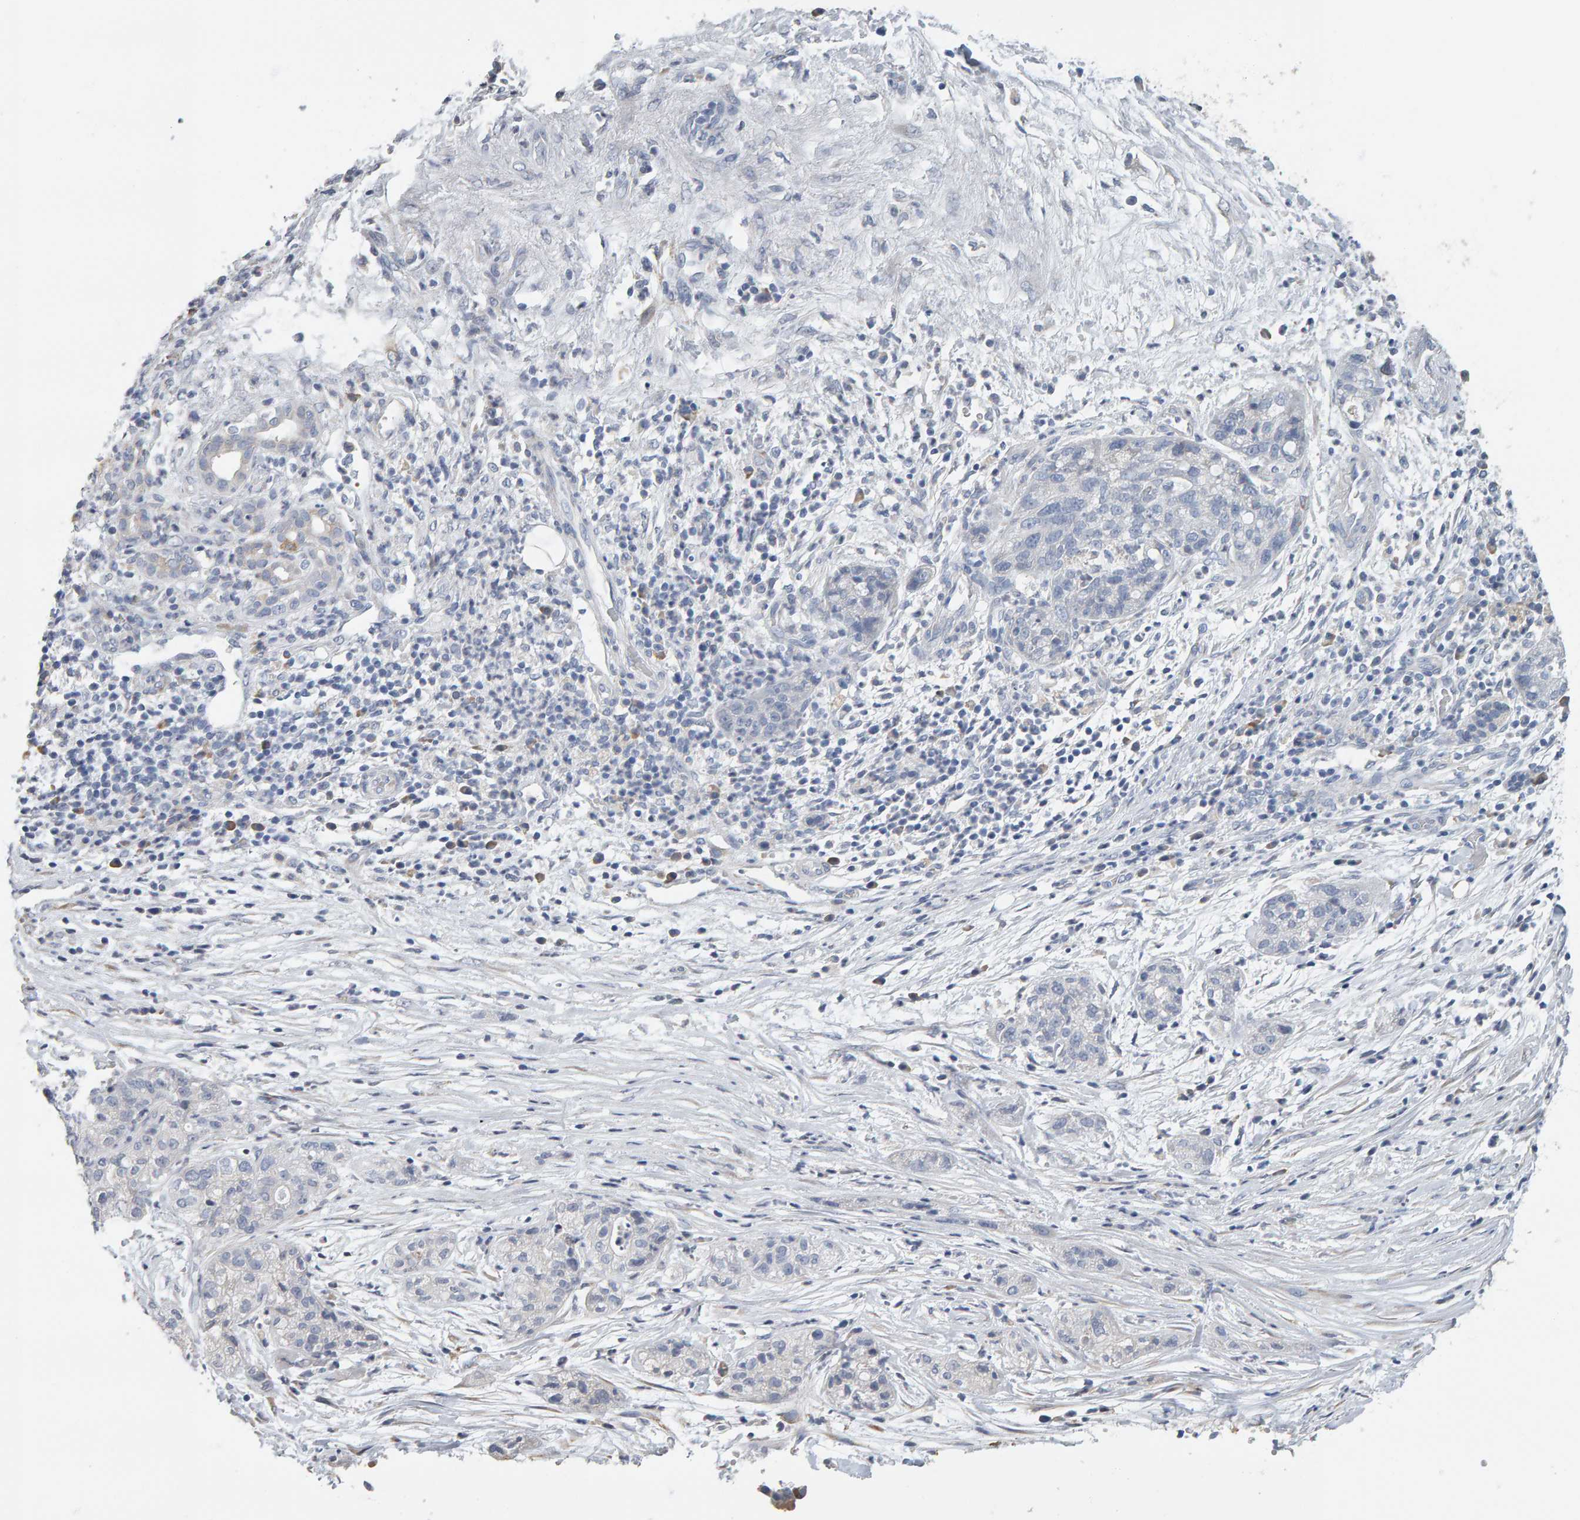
{"staining": {"intensity": "negative", "quantity": "none", "location": "none"}, "tissue": "pancreatic cancer", "cell_type": "Tumor cells", "image_type": "cancer", "snomed": [{"axis": "morphology", "description": "Adenocarcinoma, NOS"}, {"axis": "topography", "description": "Pancreas"}], "caption": "An IHC image of pancreatic adenocarcinoma is shown. There is no staining in tumor cells of pancreatic adenocarcinoma.", "gene": "ADHFE1", "patient": {"sex": "female", "age": 78}}